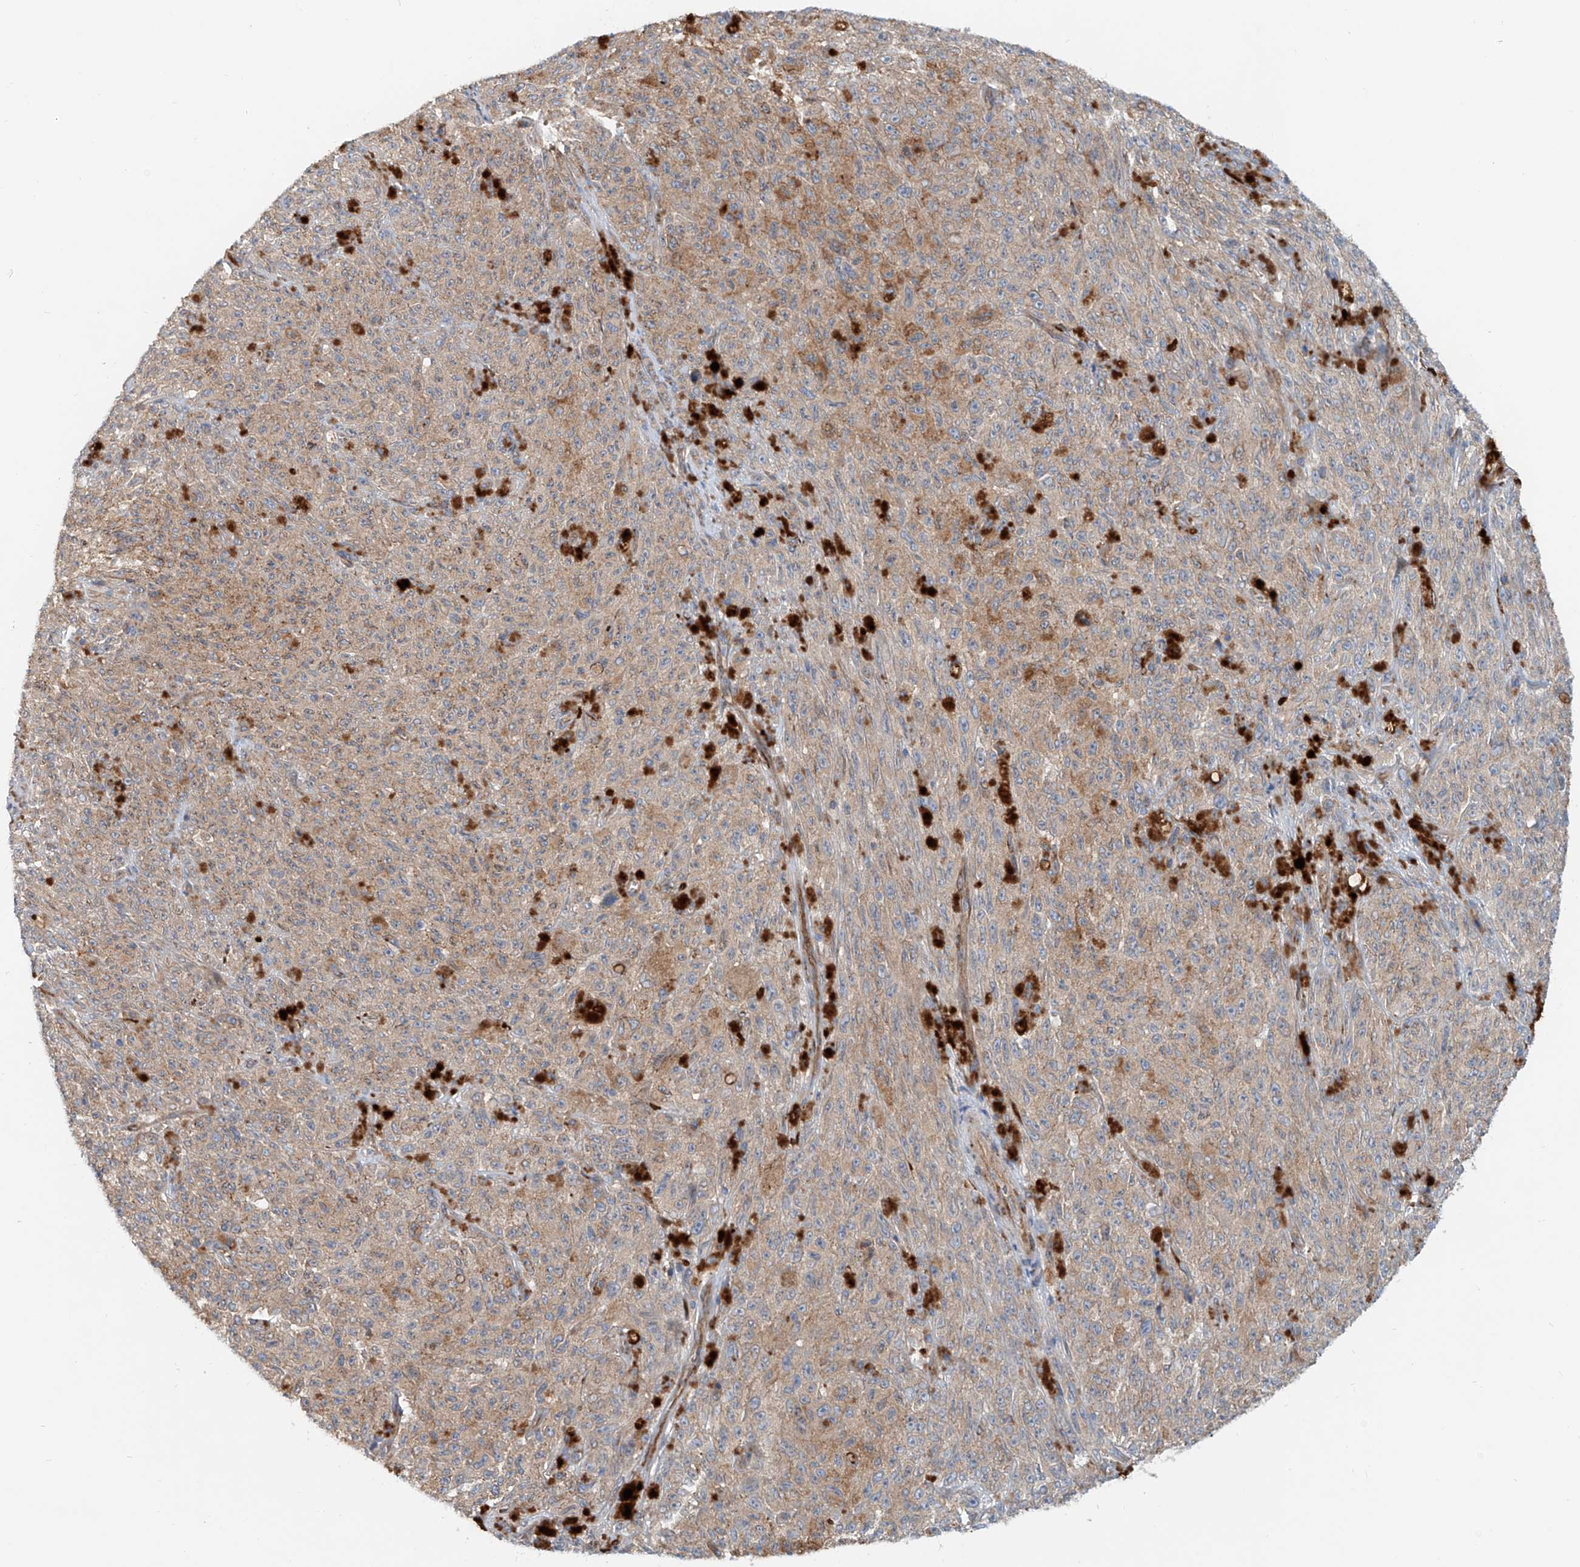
{"staining": {"intensity": "weak", "quantity": ">75%", "location": "cytoplasmic/membranous"}, "tissue": "melanoma", "cell_type": "Tumor cells", "image_type": "cancer", "snomed": [{"axis": "morphology", "description": "Malignant melanoma, NOS"}, {"axis": "topography", "description": "Skin"}], "caption": "DAB (3,3'-diaminobenzidine) immunohistochemical staining of malignant melanoma demonstrates weak cytoplasmic/membranous protein positivity in approximately >75% of tumor cells.", "gene": "SNAP29", "patient": {"sex": "female", "age": 82}}